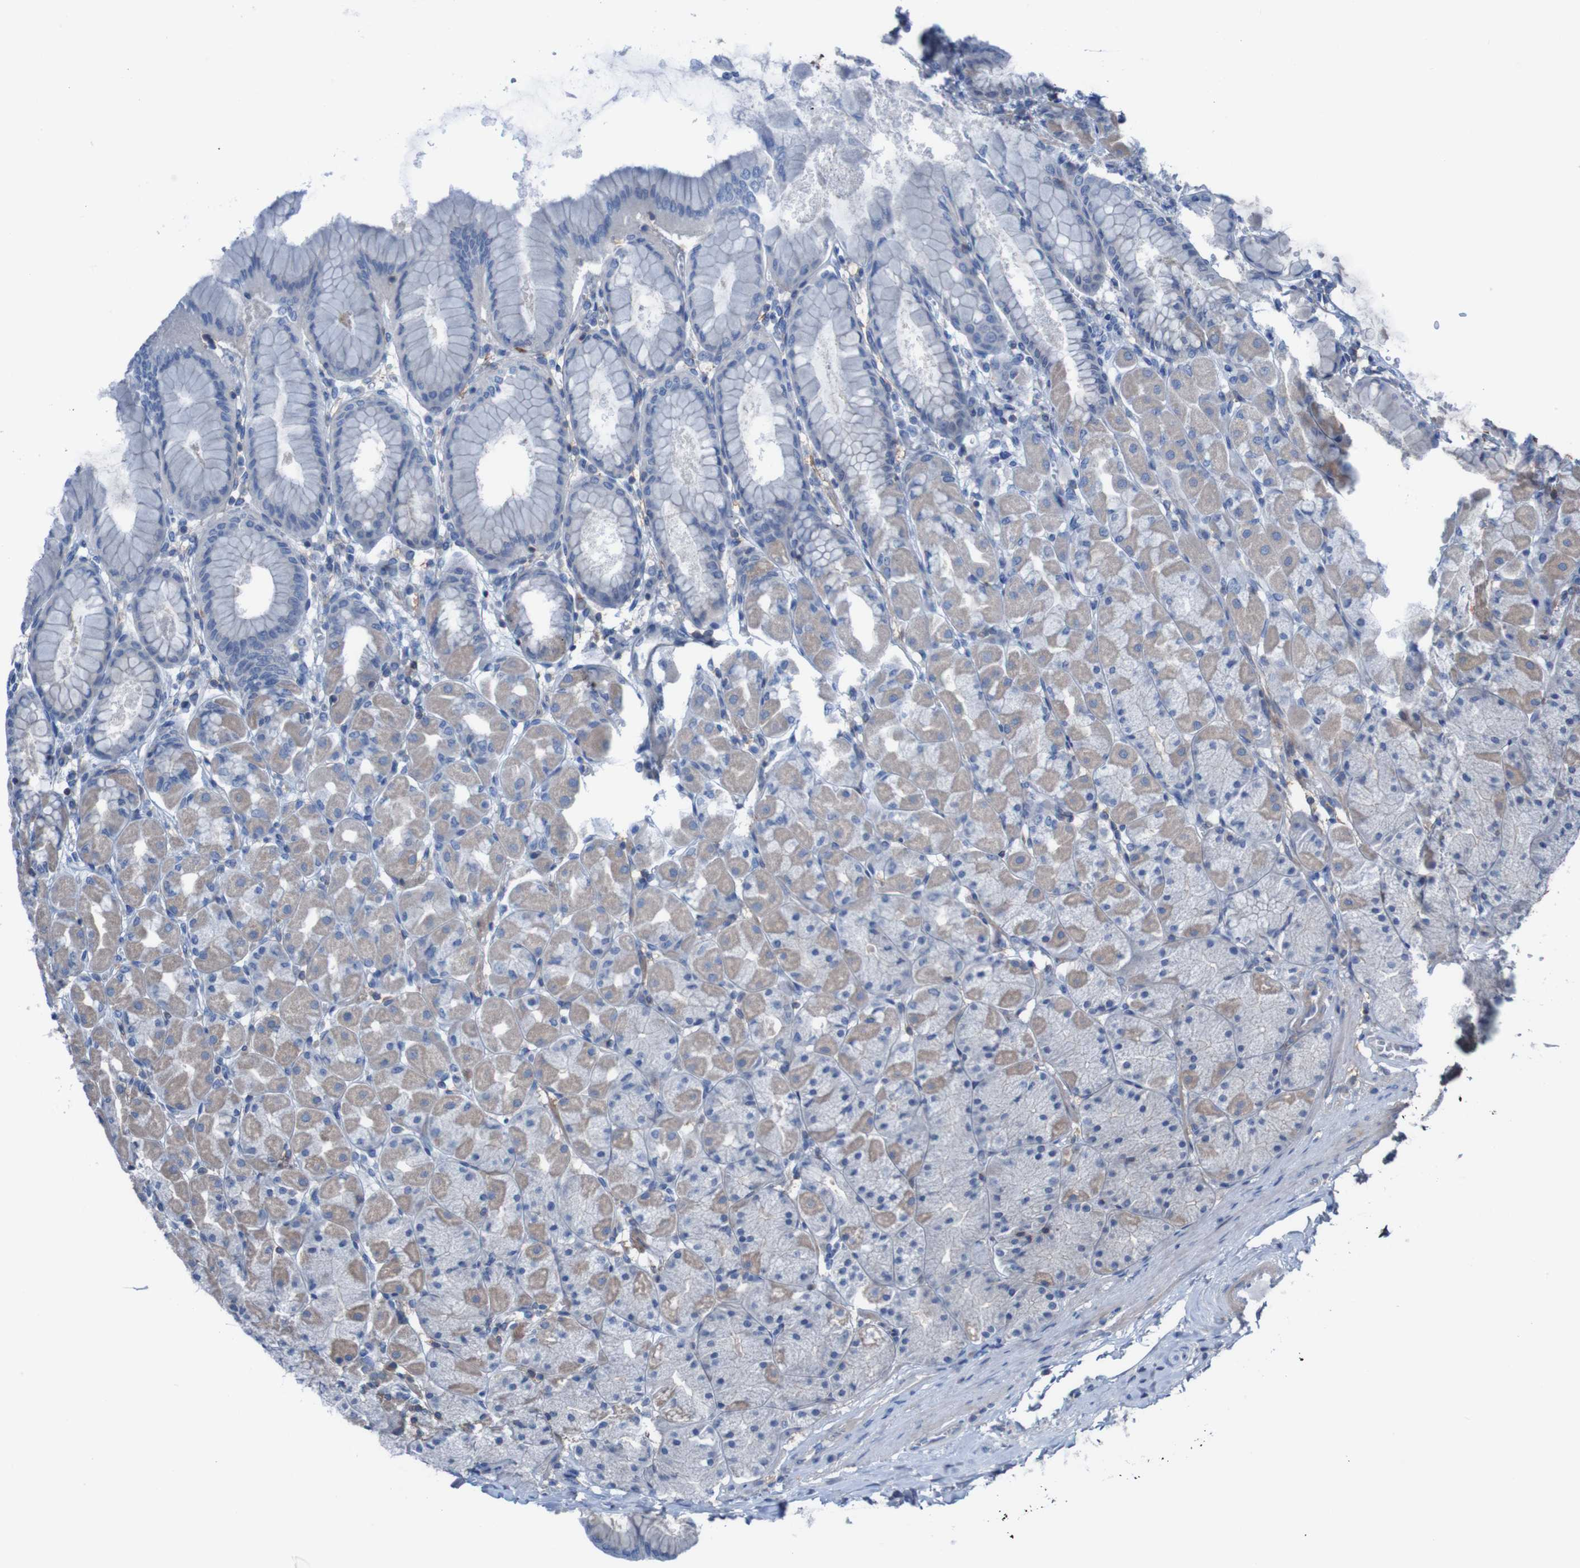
{"staining": {"intensity": "moderate", "quantity": "25%-75%", "location": "cytoplasmic/membranous"}, "tissue": "stomach", "cell_type": "Glandular cells", "image_type": "normal", "snomed": [{"axis": "morphology", "description": "Normal tissue, NOS"}, {"axis": "topography", "description": "Stomach, upper"}], "caption": "Protein analysis of unremarkable stomach demonstrates moderate cytoplasmic/membranous positivity in about 25%-75% of glandular cells. (Stains: DAB (3,3'-diaminobenzidine) in brown, nuclei in blue, Microscopy: brightfield microscopy at high magnification).", "gene": "PDGFB", "patient": {"sex": "female", "age": 56}}